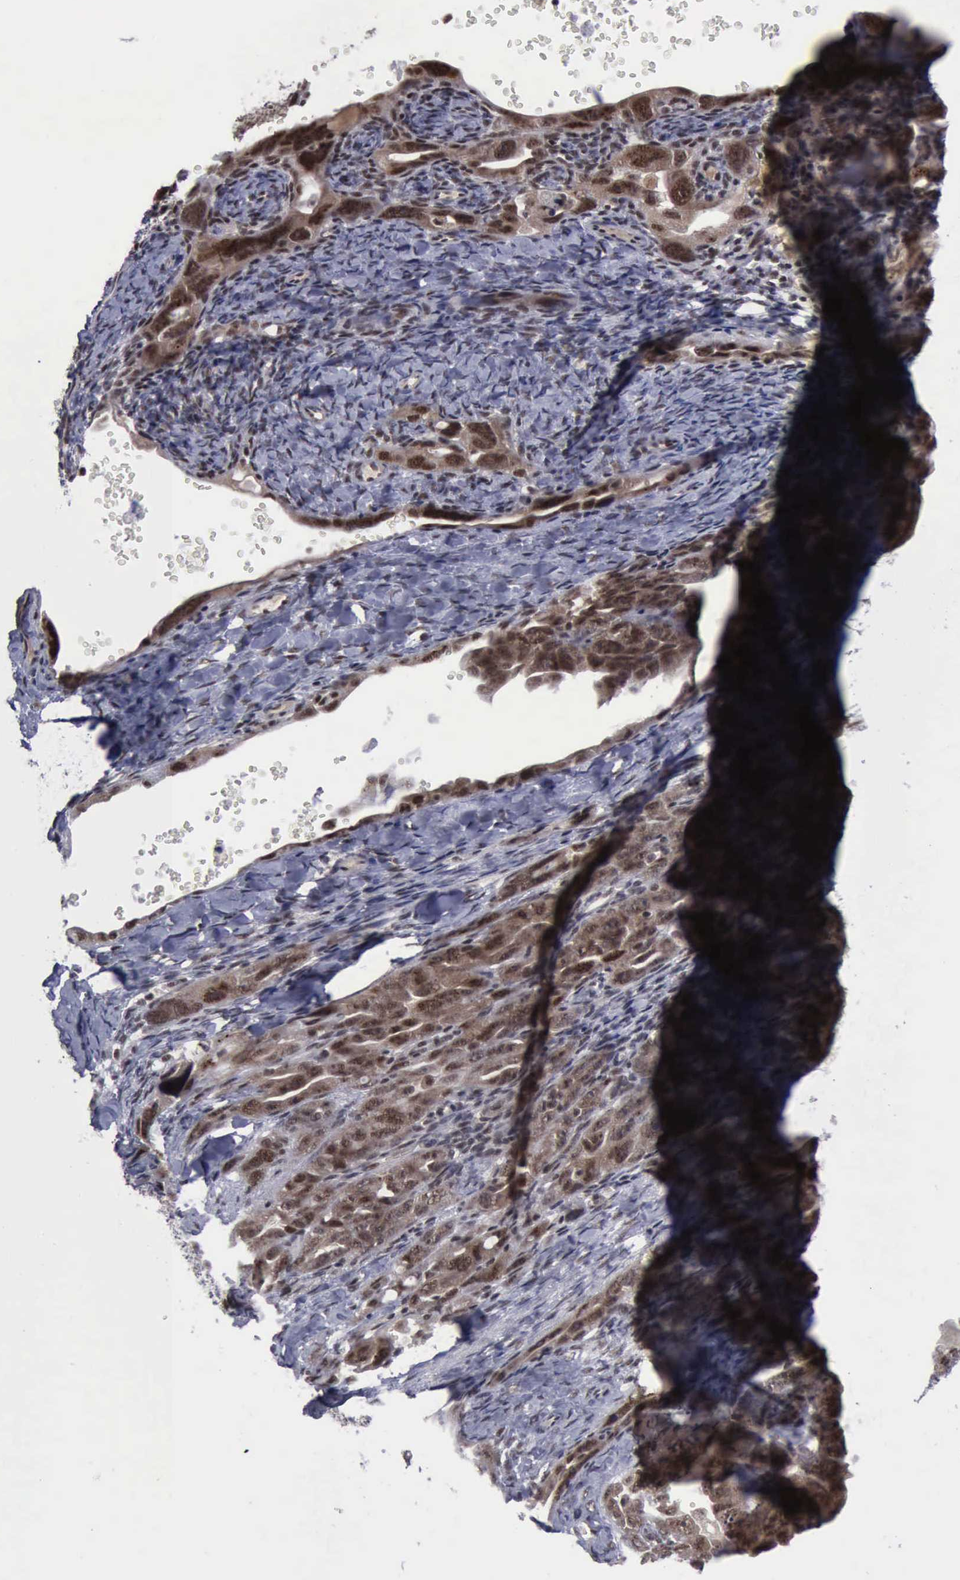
{"staining": {"intensity": "moderate", "quantity": ">75%", "location": "cytoplasmic/membranous,nuclear"}, "tissue": "ovarian cancer", "cell_type": "Tumor cells", "image_type": "cancer", "snomed": [{"axis": "morphology", "description": "Cystadenocarcinoma, serous, NOS"}, {"axis": "topography", "description": "Ovary"}], "caption": "An immunohistochemistry (IHC) image of tumor tissue is shown. Protein staining in brown shows moderate cytoplasmic/membranous and nuclear positivity in ovarian cancer within tumor cells. (Brightfield microscopy of DAB IHC at high magnification).", "gene": "ATM", "patient": {"sex": "female", "age": 66}}